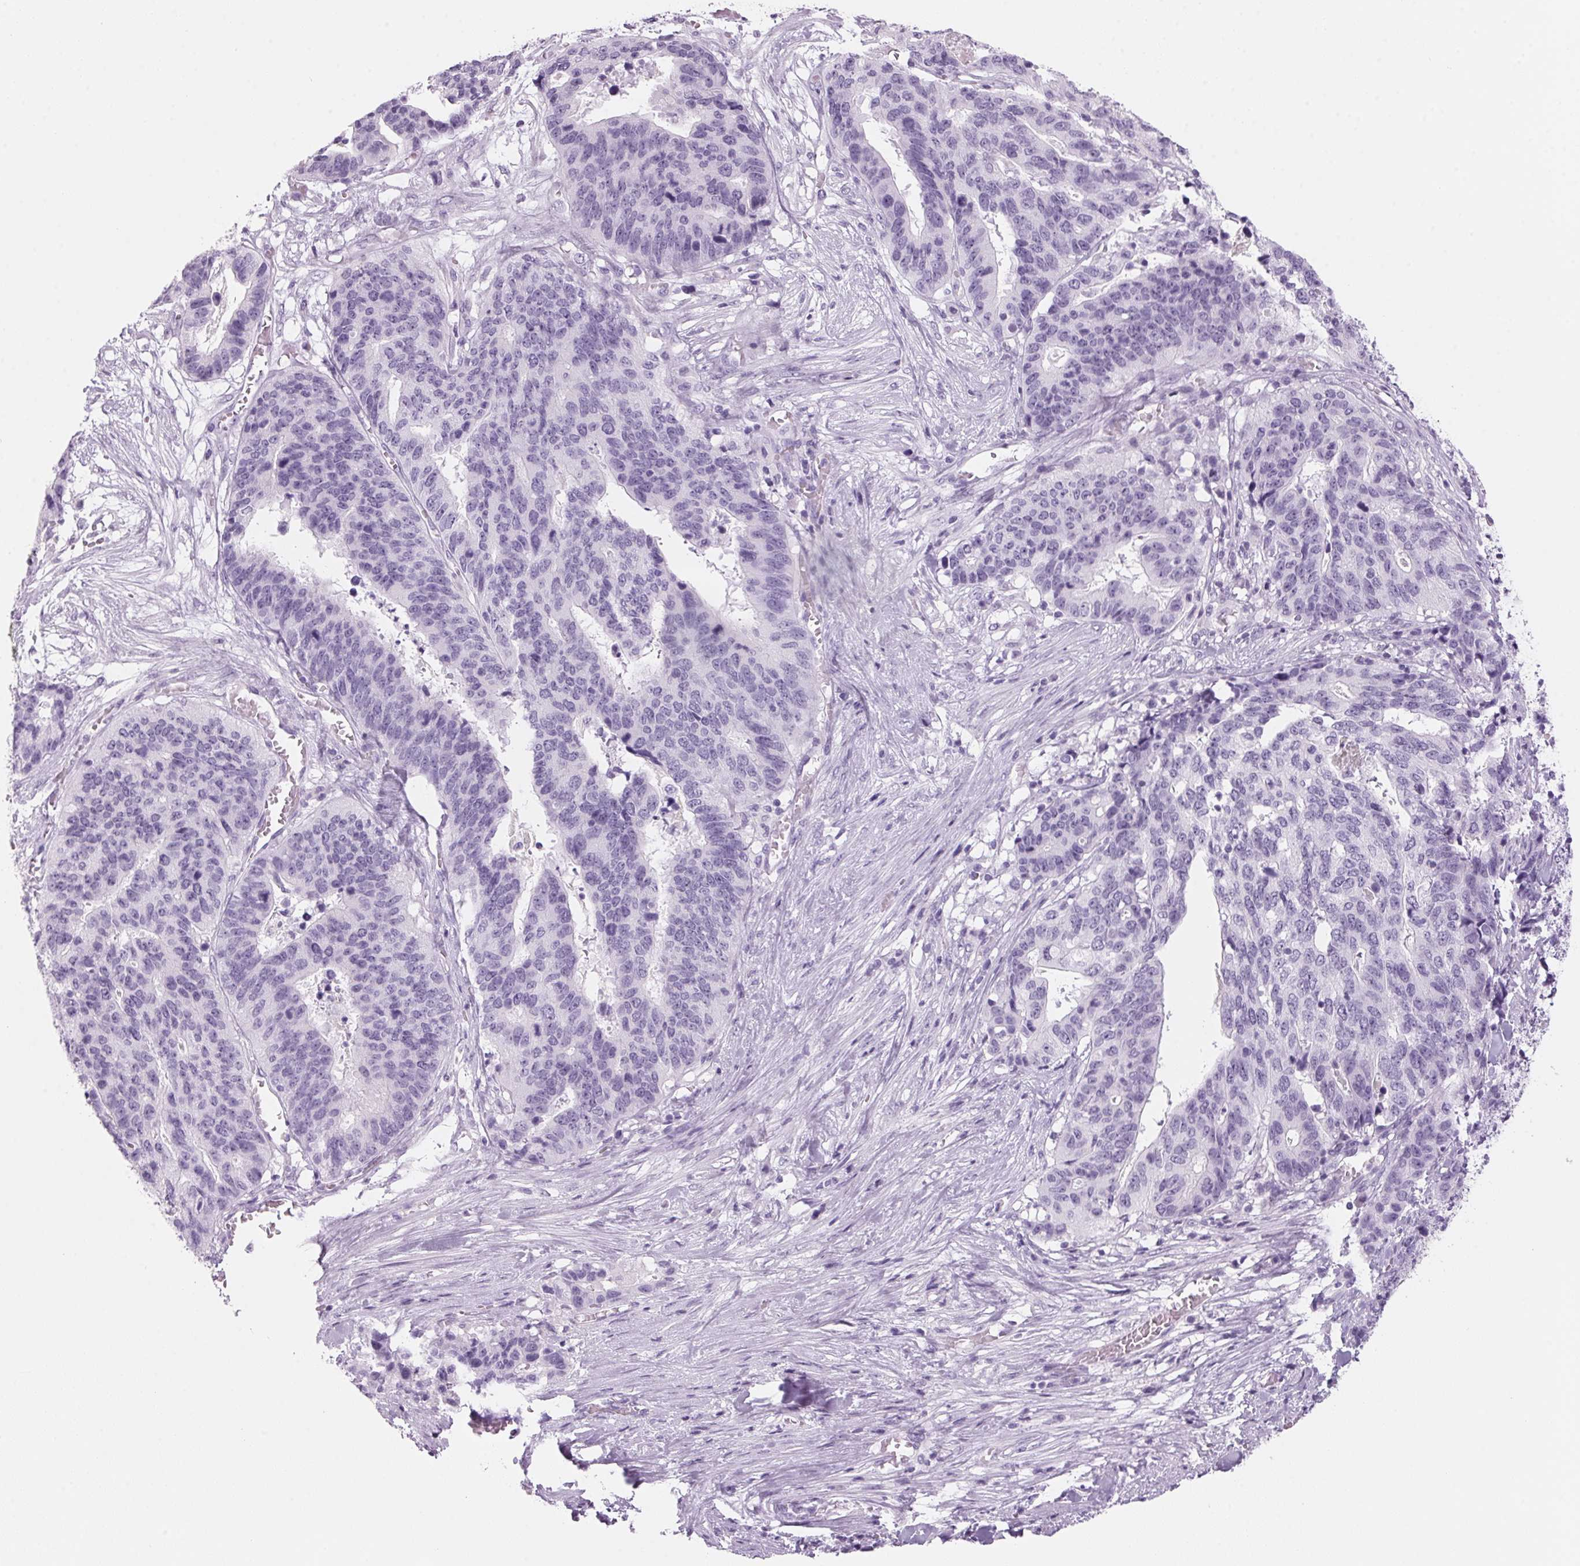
{"staining": {"intensity": "negative", "quantity": "none", "location": "none"}, "tissue": "stomach cancer", "cell_type": "Tumor cells", "image_type": "cancer", "snomed": [{"axis": "morphology", "description": "Adenocarcinoma, NOS"}, {"axis": "topography", "description": "Stomach, upper"}], "caption": "Immunohistochemical staining of human stomach adenocarcinoma reveals no significant positivity in tumor cells.", "gene": "ADAM20", "patient": {"sex": "female", "age": 67}}